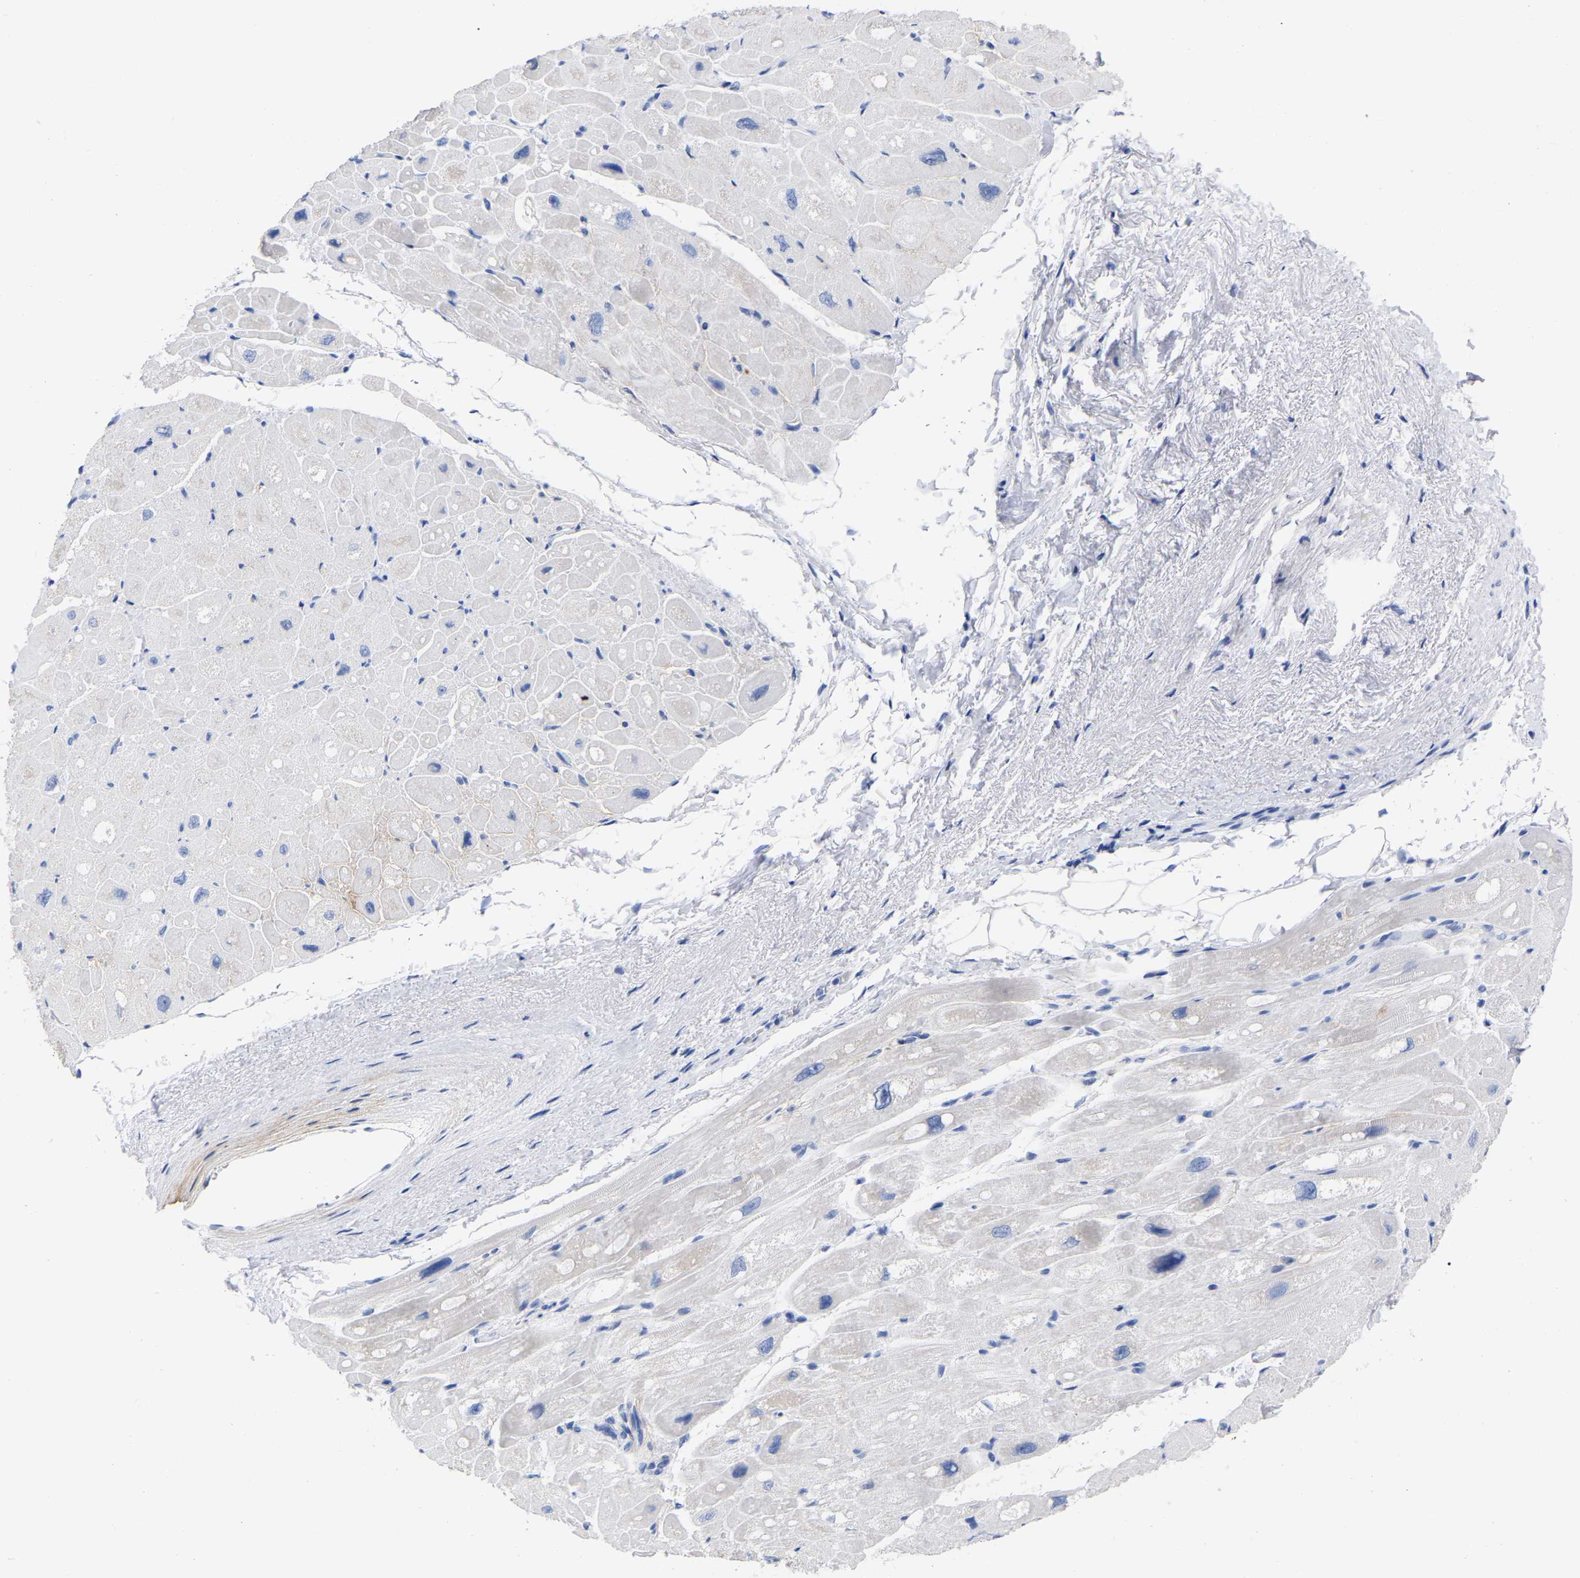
{"staining": {"intensity": "negative", "quantity": "none", "location": "none"}, "tissue": "heart muscle", "cell_type": "Cardiomyocytes", "image_type": "normal", "snomed": [{"axis": "morphology", "description": "Normal tissue, NOS"}, {"axis": "topography", "description": "Heart"}], "caption": "Normal heart muscle was stained to show a protein in brown. There is no significant expression in cardiomyocytes. The staining was performed using DAB to visualize the protein expression in brown, while the nuclei were stained in blue with hematoxylin (Magnification: 20x).", "gene": "HAPLN1", "patient": {"sex": "male", "age": 49}}